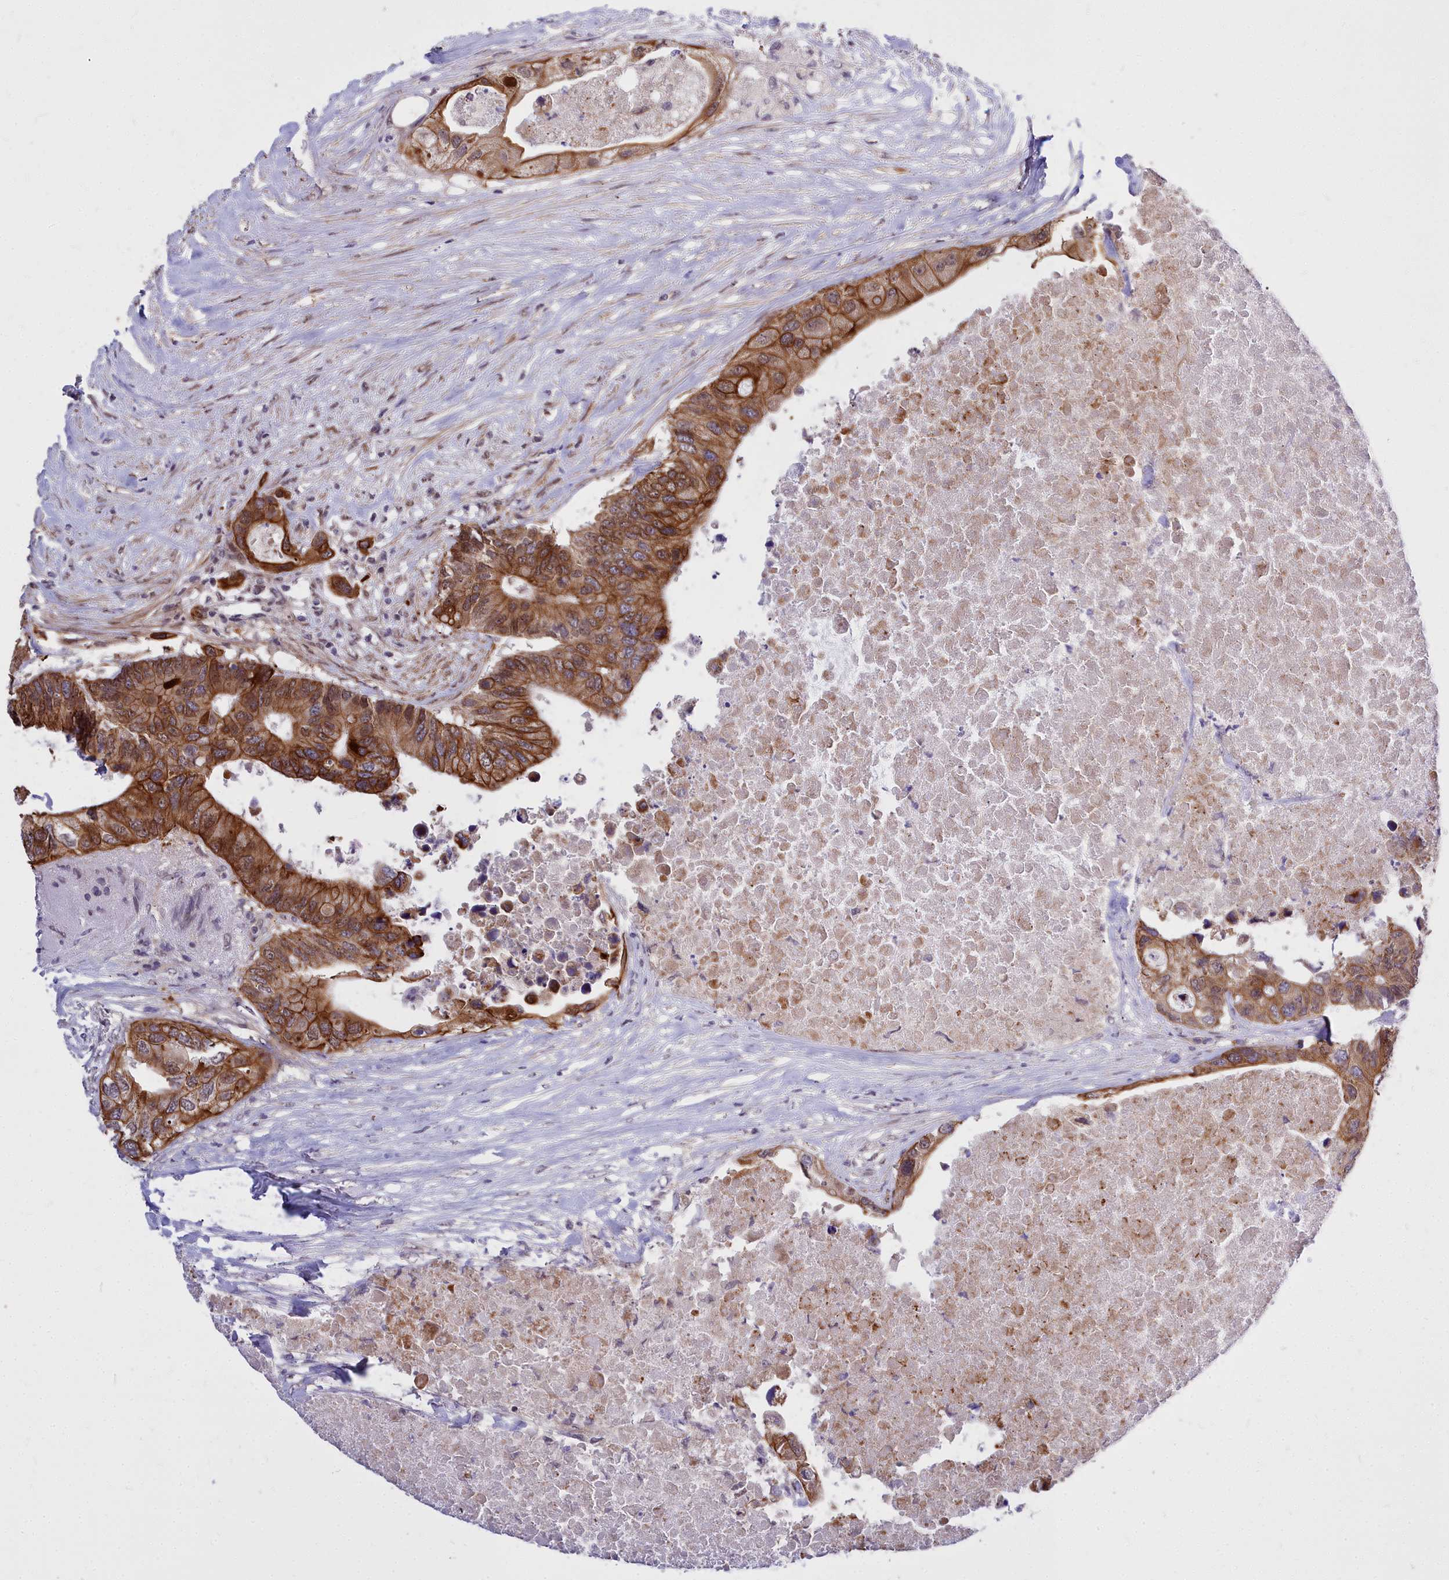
{"staining": {"intensity": "strong", "quantity": ">75%", "location": "cytoplasmic/membranous"}, "tissue": "colorectal cancer", "cell_type": "Tumor cells", "image_type": "cancer", "snomed": [{"axis": "morphology", "description": "Adenocarcinoma, NOS"}, {"axis": "topography", "description": "Colon"}], "caption": "Colorectal cancer stained with a protein marker reveals strong staining in tumor cells.", "gene": "ABCB8", "patient": {"sex": "male", "age": 71}}